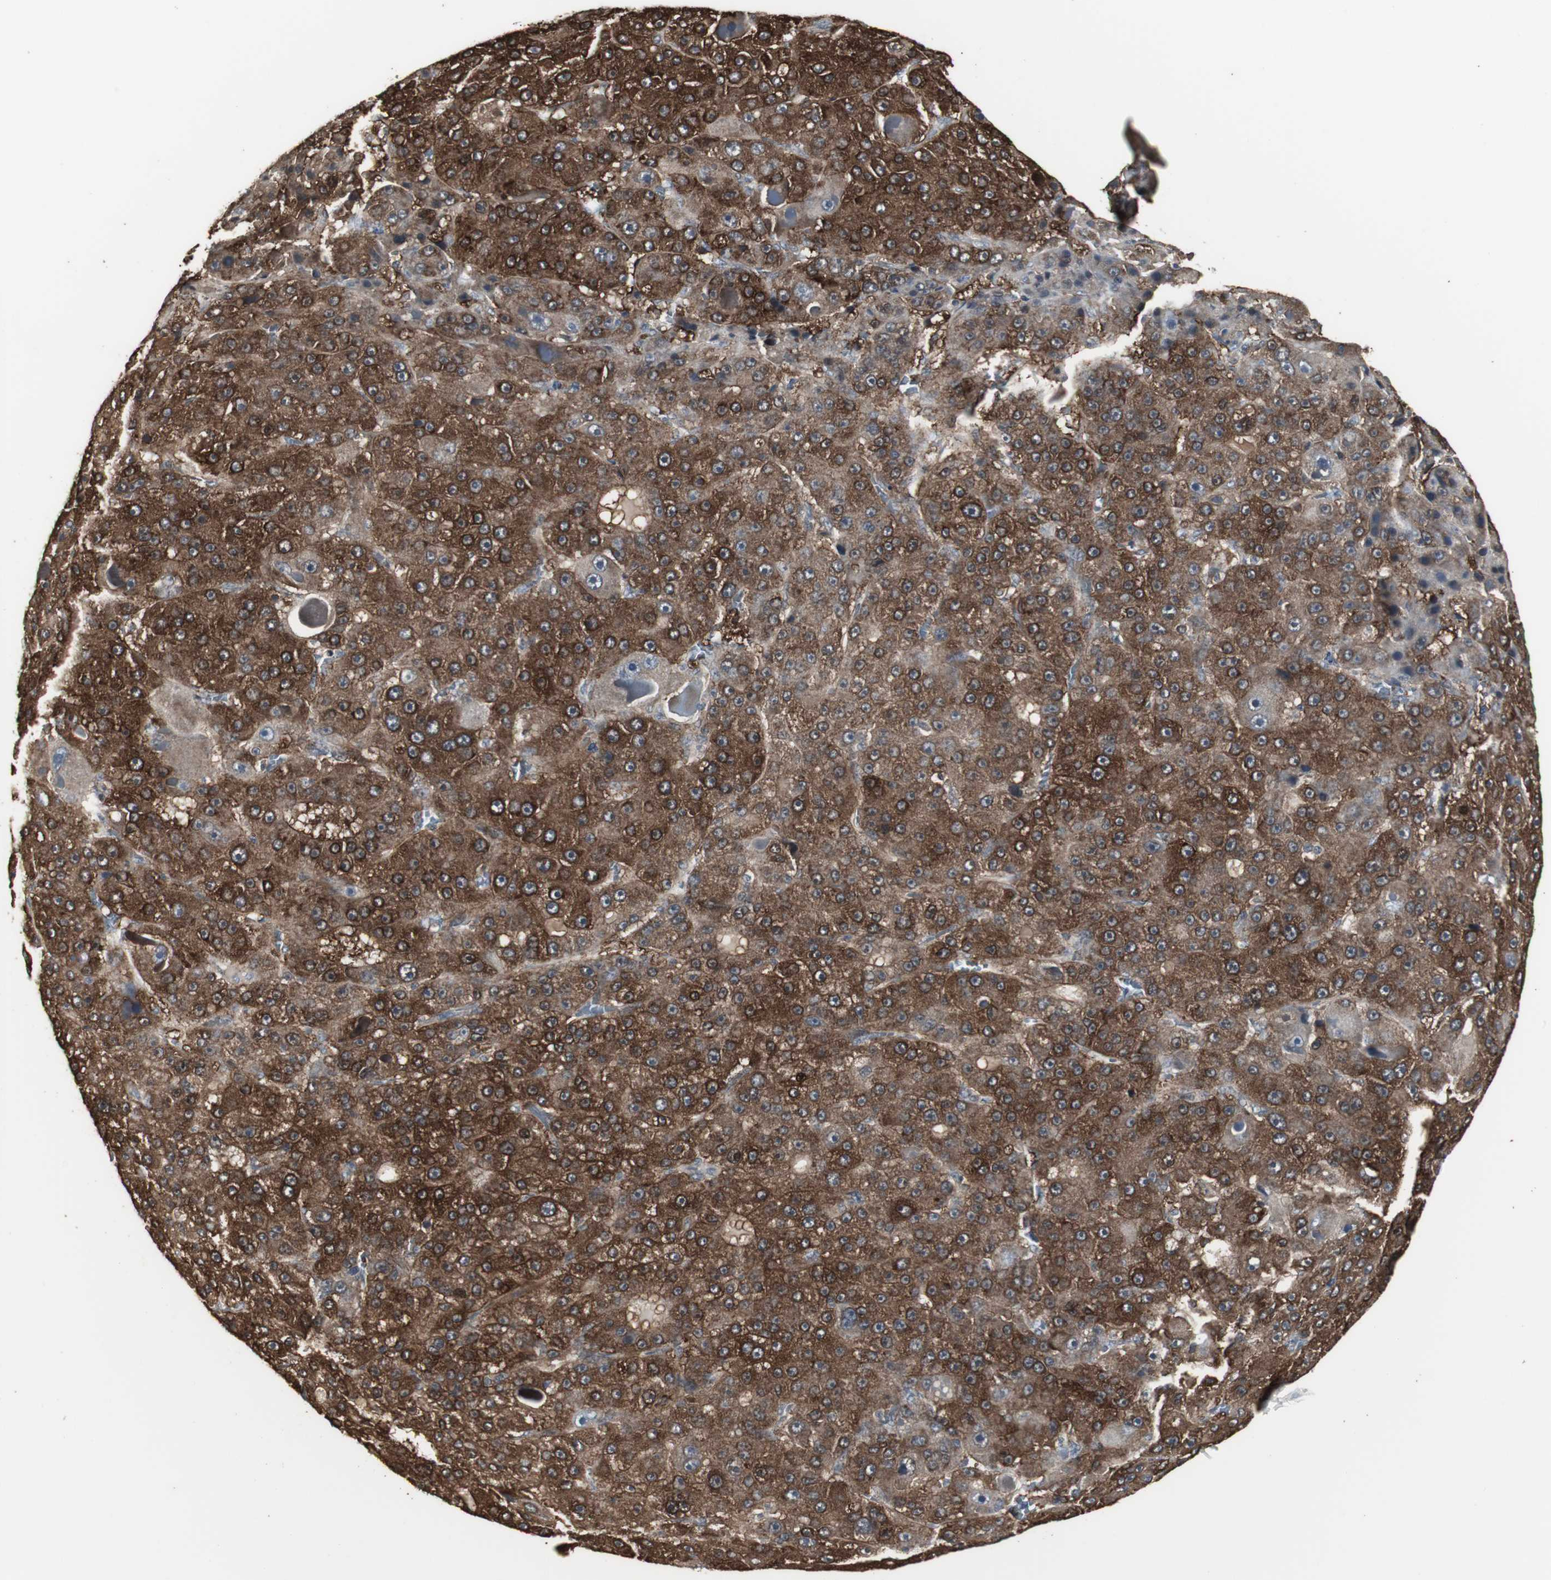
{"staining": {"intensity": "strong", "quantity": ">75%", "location": "cytoplasmic/membranous"}, "tissue": "liver cancer", "cell_type": "Tumor cells", "image_type": "cancer", "snomed": [{"axis": "morphology", "description": "Carcinoma, Hepatocellular, NOS"}, {"axis": "topography", "description": "Liver"}], "caption": "This photomicrograph shows immunohistochemistry staining of human hepatocellular carcinoma (liver), with high strong cytoplasmic/membranous expression in about >75% of tumor cells.", "gene": "HPRT1", "patient": {"sex": "male", "age": 76}}